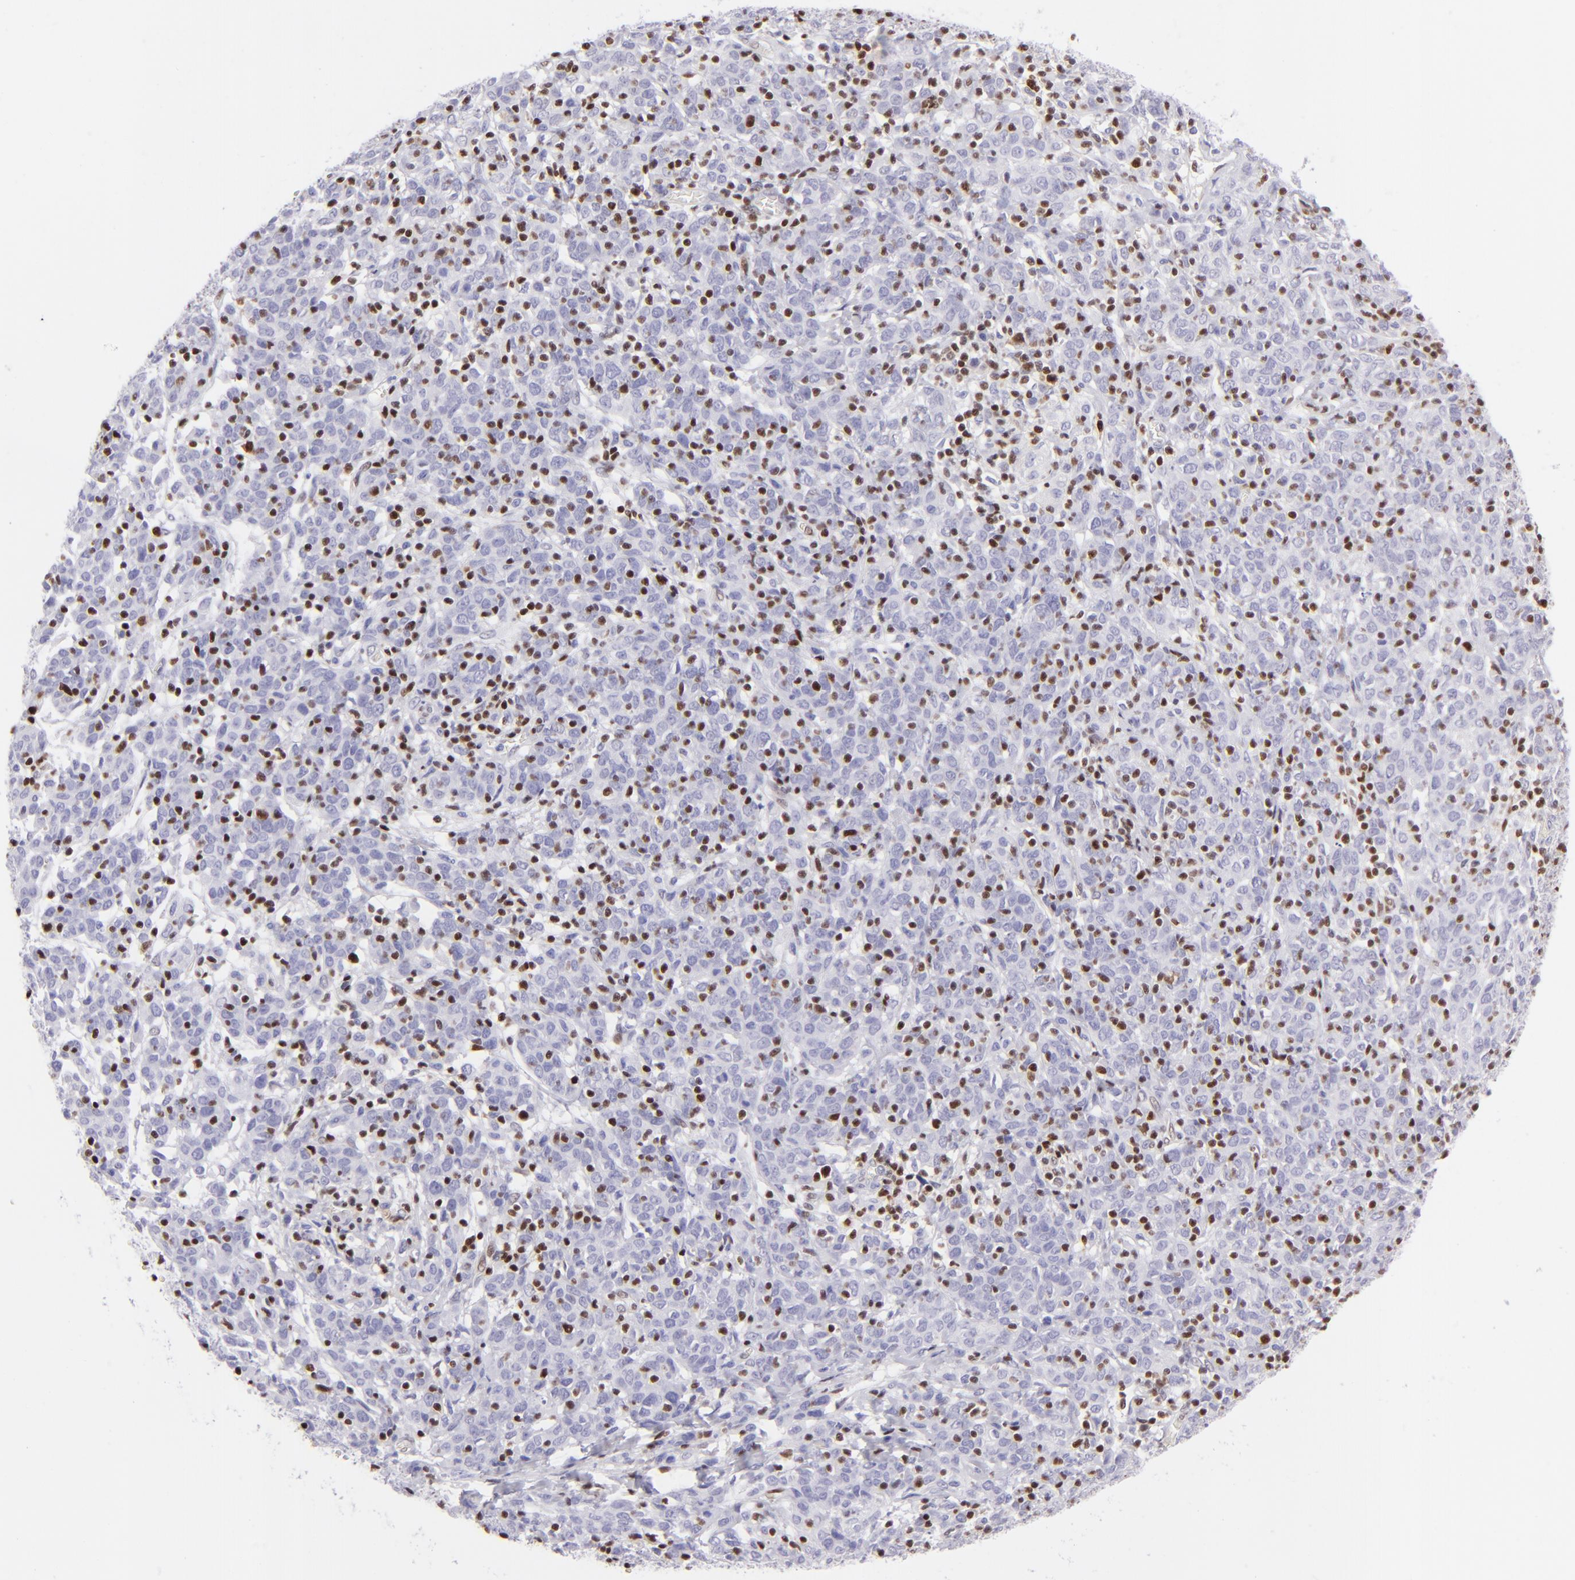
{"staining": {"intensity": "negative", "quantity": "none", "location": "none"}, "tissue": "cervical cancer", "cell_type": "Tumor cells", "image_type": "cancer", "snomed": [{"axis": "morphology", "description": "Normal tissue, NOS"}, {"axis": "morphology", "description": "Squamous cell carcinoma, NOS"}, {"axis": "topography", "description": "Cervix"}], "caption": "DAB immunohistochemical staining of human cervical cancer (squamous cell carcinoma) exhibits no significant expression in tumor cells.", "gene": "ETS1", "patient": {"sex": "female", "age": 67}}